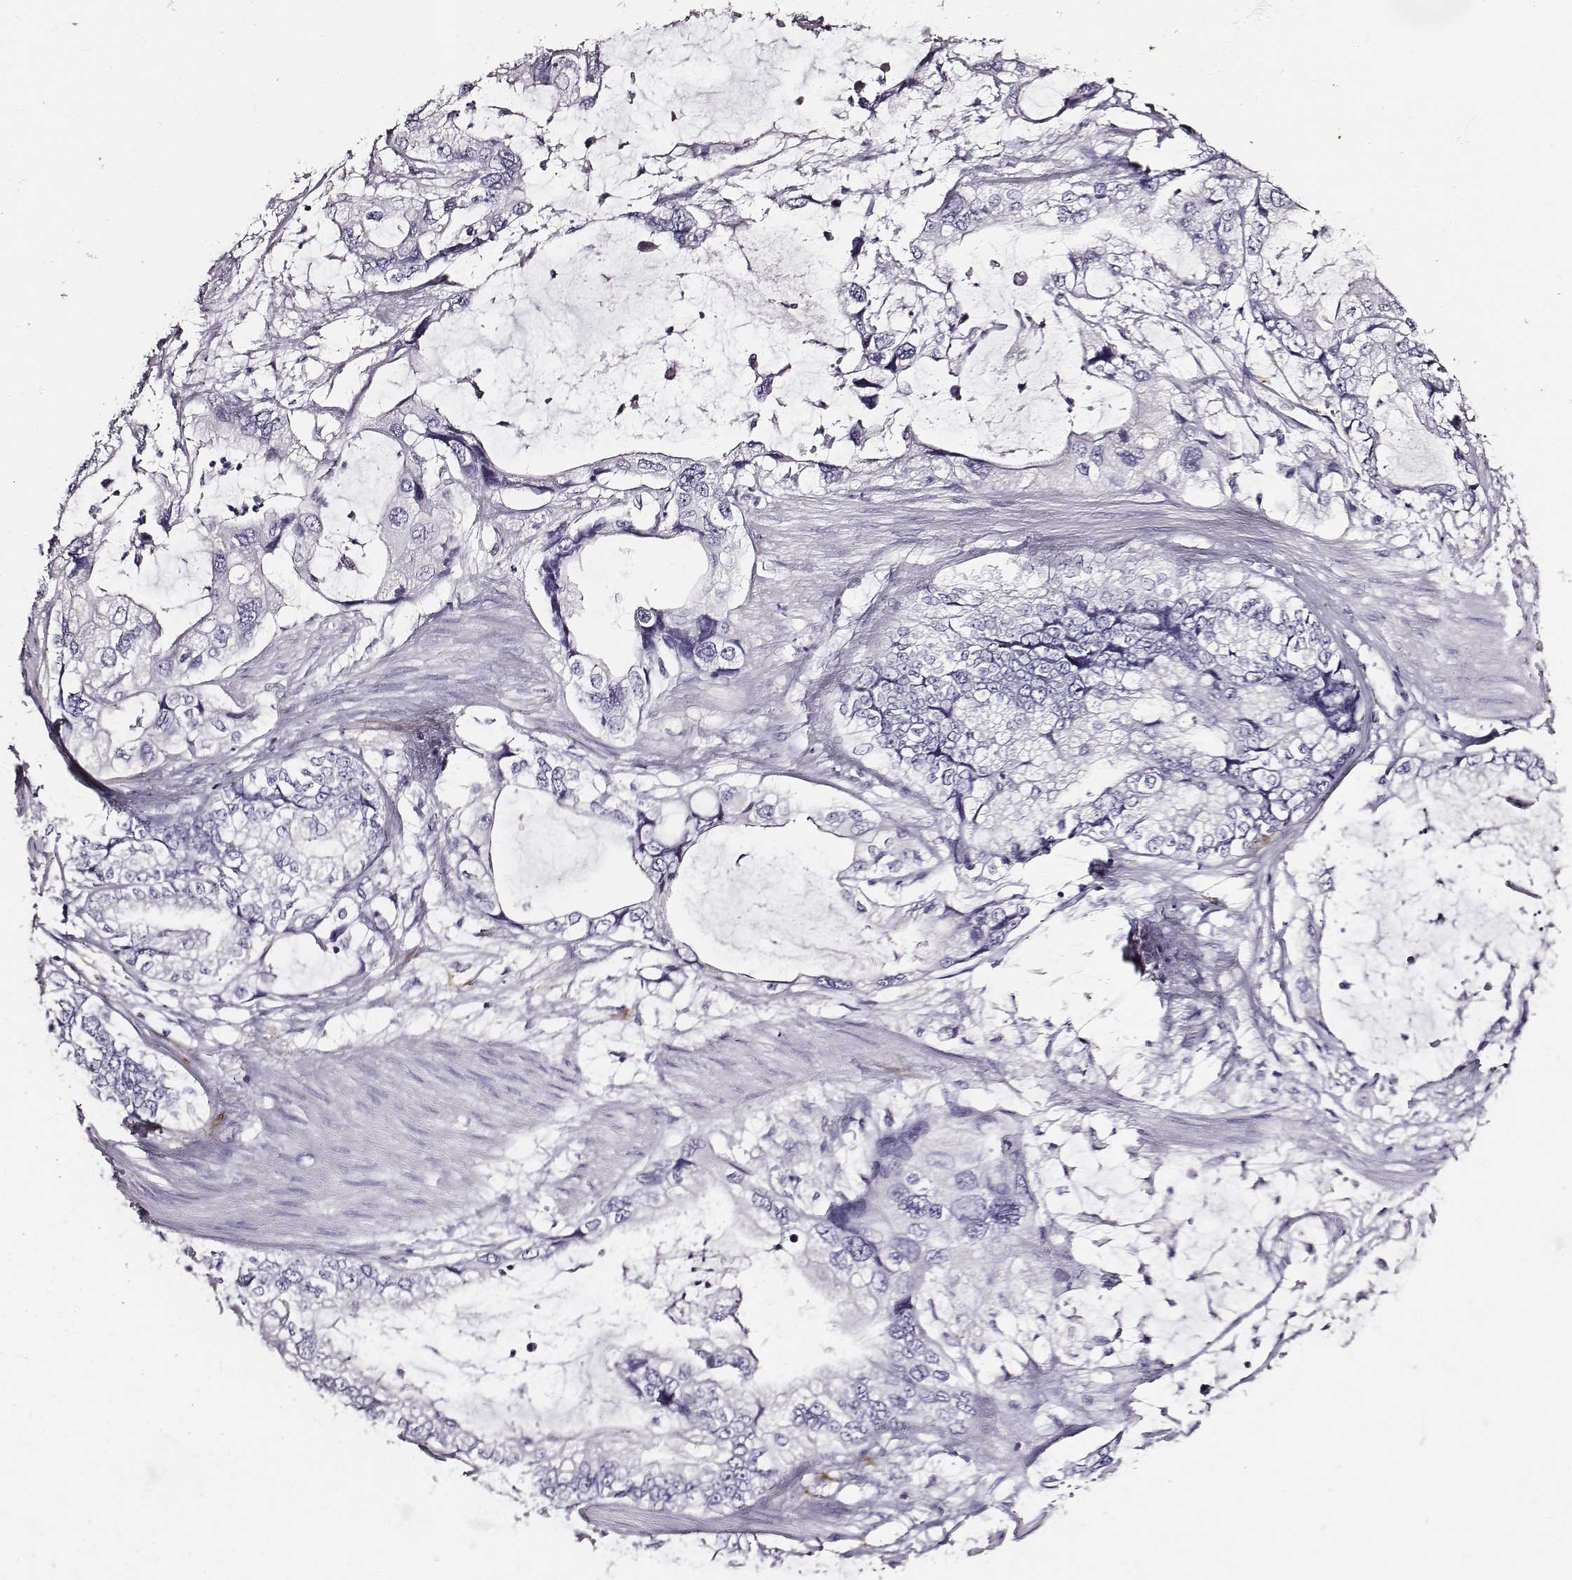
{"staining": {"intensity": "negative", "quantity": "none", "location": "none"}, "tissue": "stomach cancer", "cell_type": "Tumor cells", "image_type": "cancer", "snomed": [{"axis": "morphology", "description": "Adenocarcinoma, NOS"}, {"axis": "topography", "description": "Pancreas"}, {"axis": "topography", "description": "Stomach, upper"}, {"axis": "topography", "description": "Stomach"}], "caption": "Stomach cancer (adenocarcinoma) stained for a protein using immunohistochemistry (IHC) shows no staining tumor cells.", "gene": "DPEP1", "patient": {"sex": "male", "age": 77}}